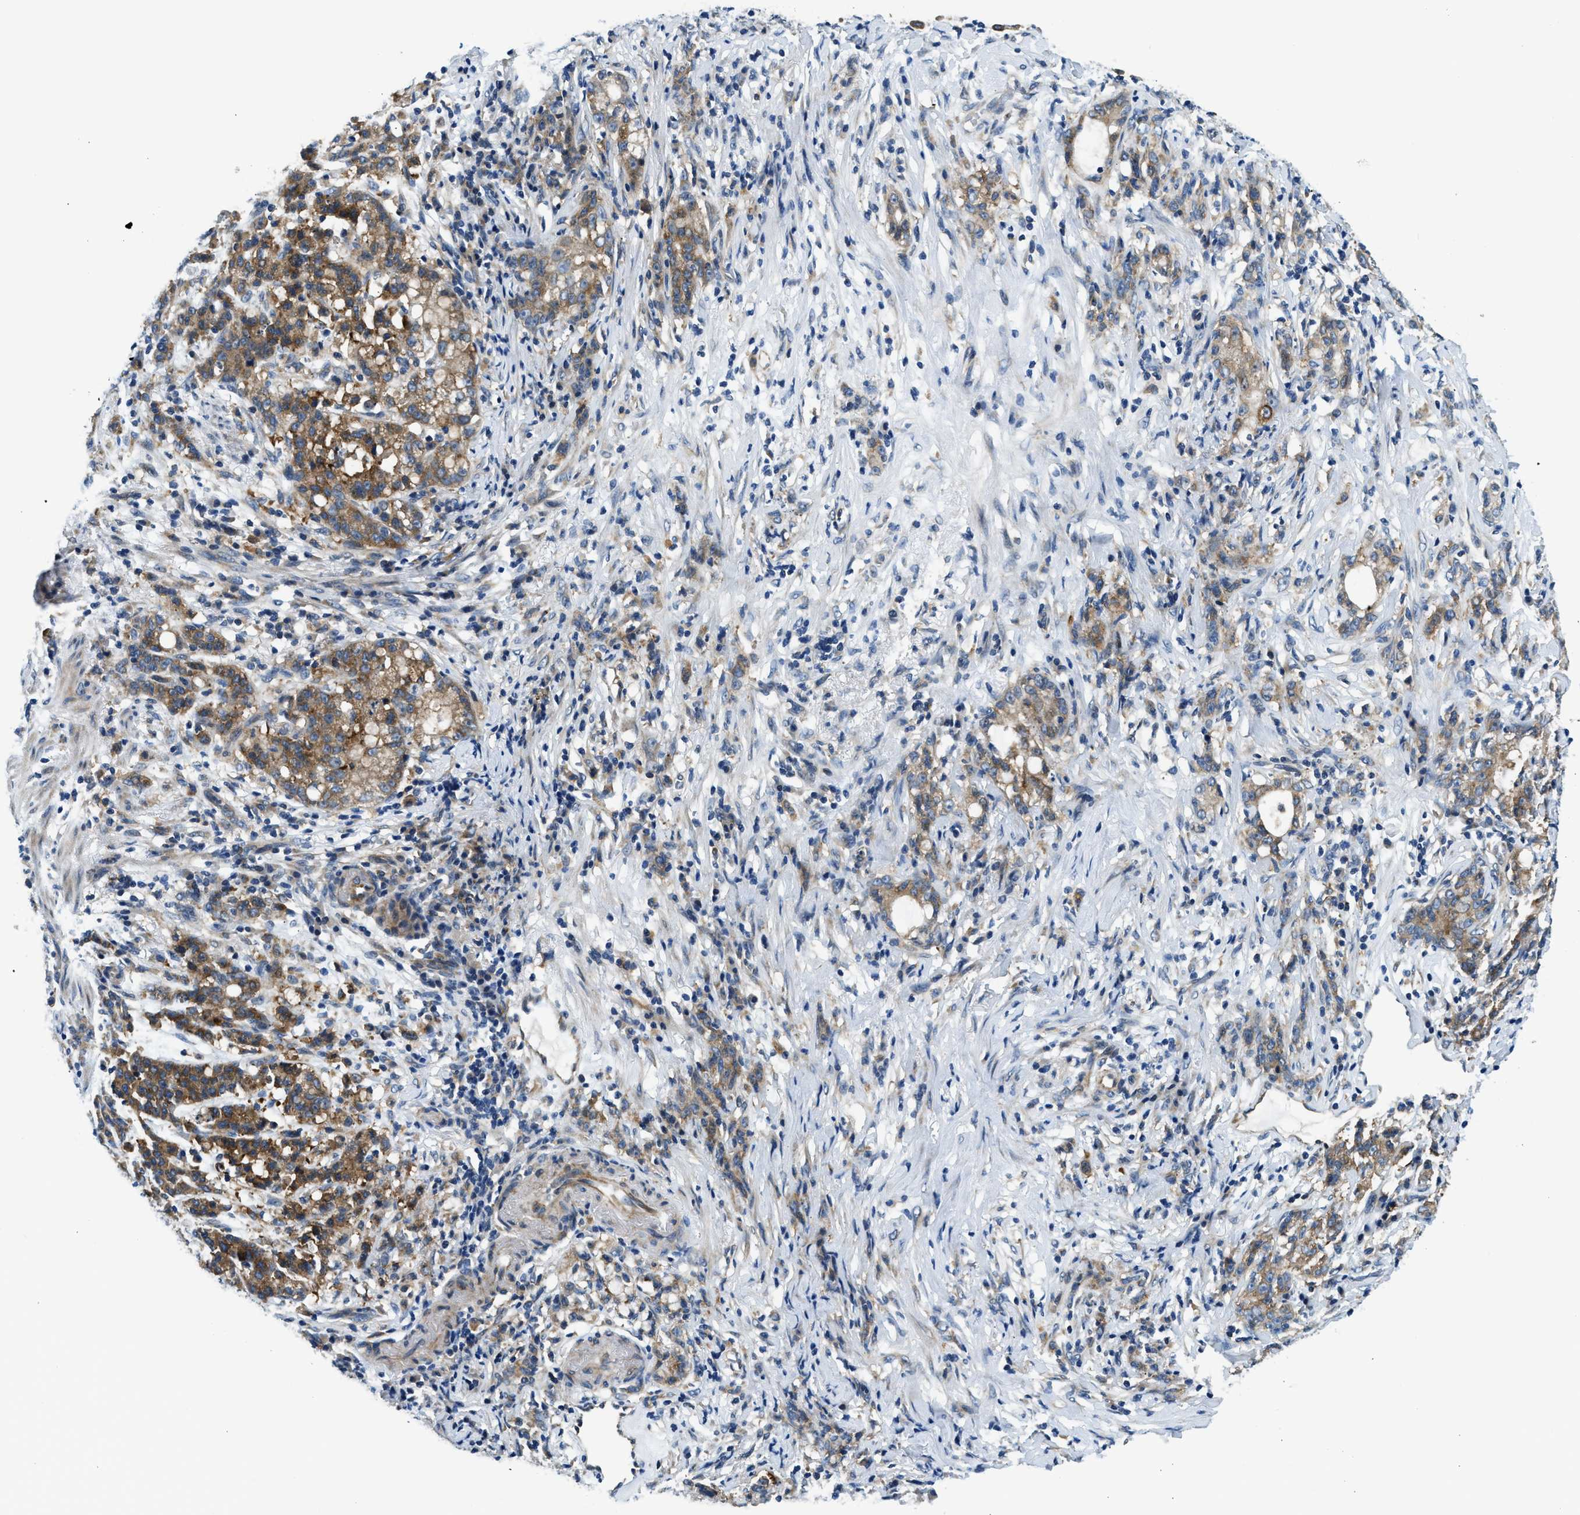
{"staining": {"intensity": "moderate", "quantity": ">75%", "location": "cytoplasmic/membranous"}, "tissue": "stomach cancer", "cell_type": "Tumor cells", "image_type": "cancer", "snomed": [{"axis": "morphology", "description": "Adenocarcinoma, NOS"}, {"axis": "topography", "description": "Stomach, lower"}], "caption": "Adenocarcinoma (stomach) tissue exhibits moderate cytoplasmic/membranous positivity in about >75% of tumor cells", "gene": "LPIN2", "patient": {"sex": "male", "age": 88}}